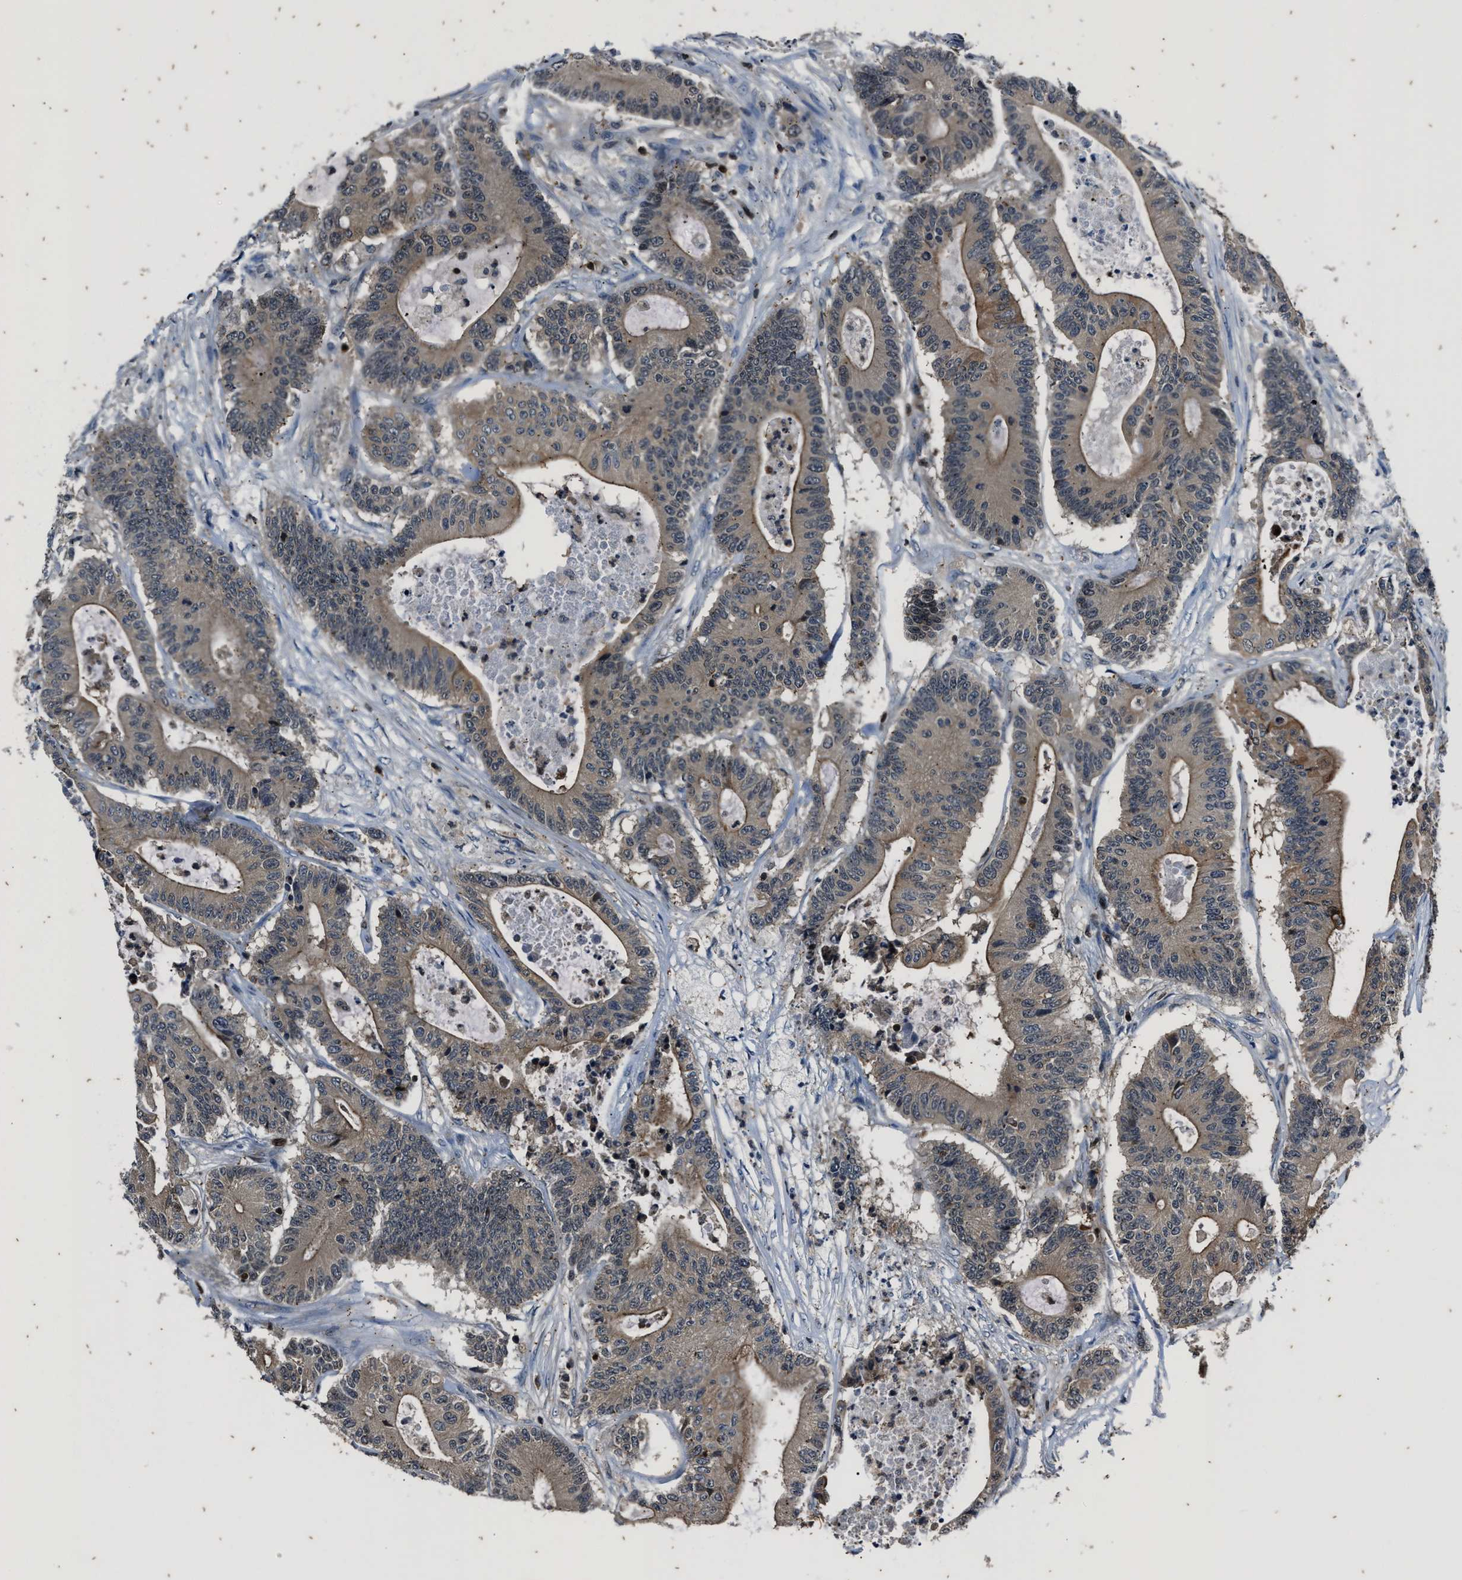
{"staining": {"intensity": "weak", "quantity": "25%-75%", "location": "cytoplasmic/membranous"}, "tissue": "colorectal cancer", "cell_type": "Tumor cells", "image_type": "cancer", "snomed": [{"axis": "morphology", "description": "Adenocarcinoma, NOS"}, {"axis": "topography", "description": "Colon"}], "caption": "About 25%-75% of tumor cells in colorectal cancer reveal weak cytoplasmic/membranous protein expression as visualized by brown immunohistochemical staining.", "gene": "PTPN7", "patient": {"sex": "female", "age": 84}}